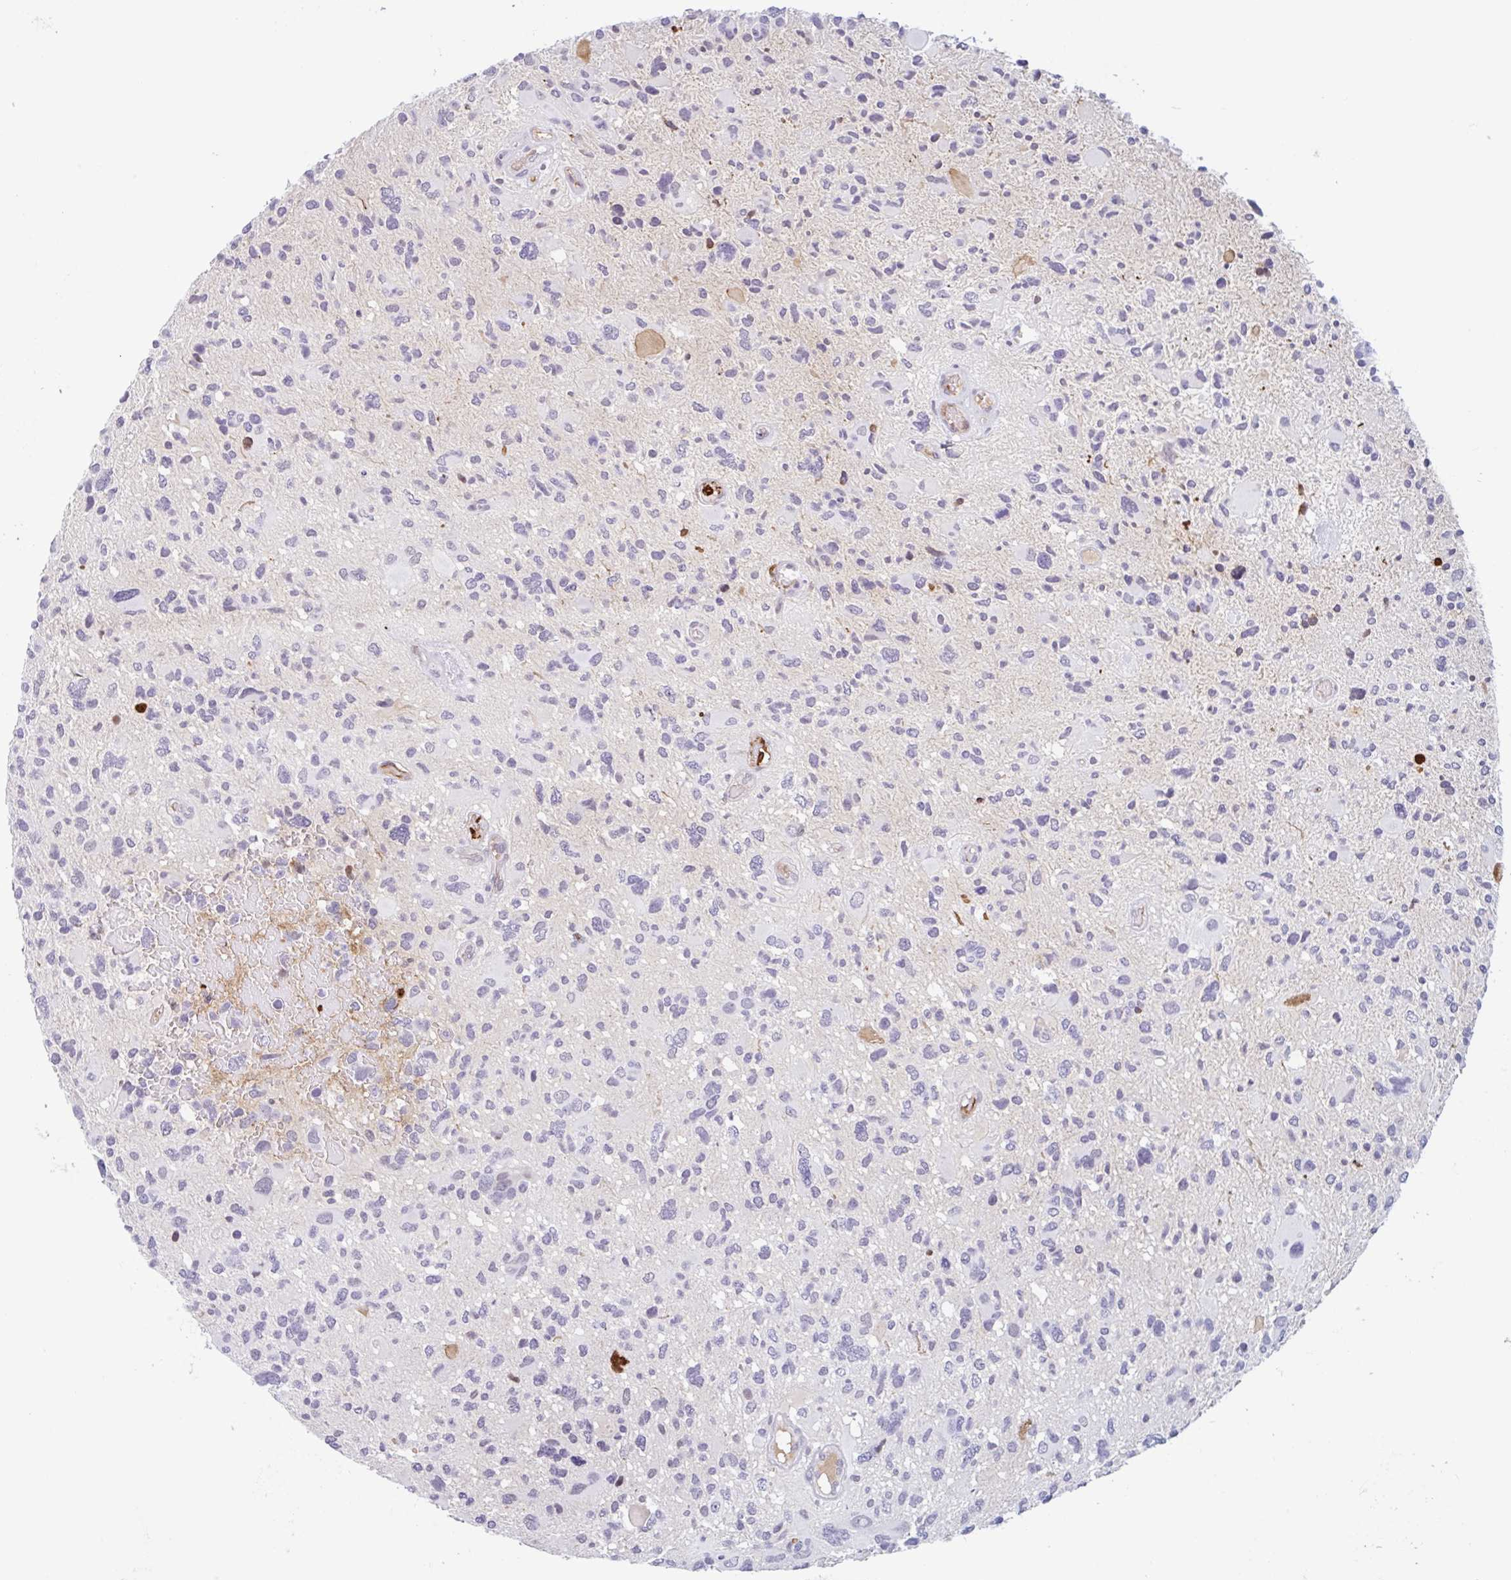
{"staining": {"intensity": "negative", "quantity": "none", "location": "none"}, "tissue": "glioma", "cell_type": "Tumor cells", "image_type": "cancer", "snomed": [{"axis": "morphology", "description": "Glioma, malignant, High grade"}, {"axis": "topography", "description": "Brain"}], "caption": "This is an immunohistochemistry (IHC) image of high-grade glioma (malignant). There is no staining in tumor cells.", "gene": "PLG", "patient": {"sex": "female", "age": 11}}